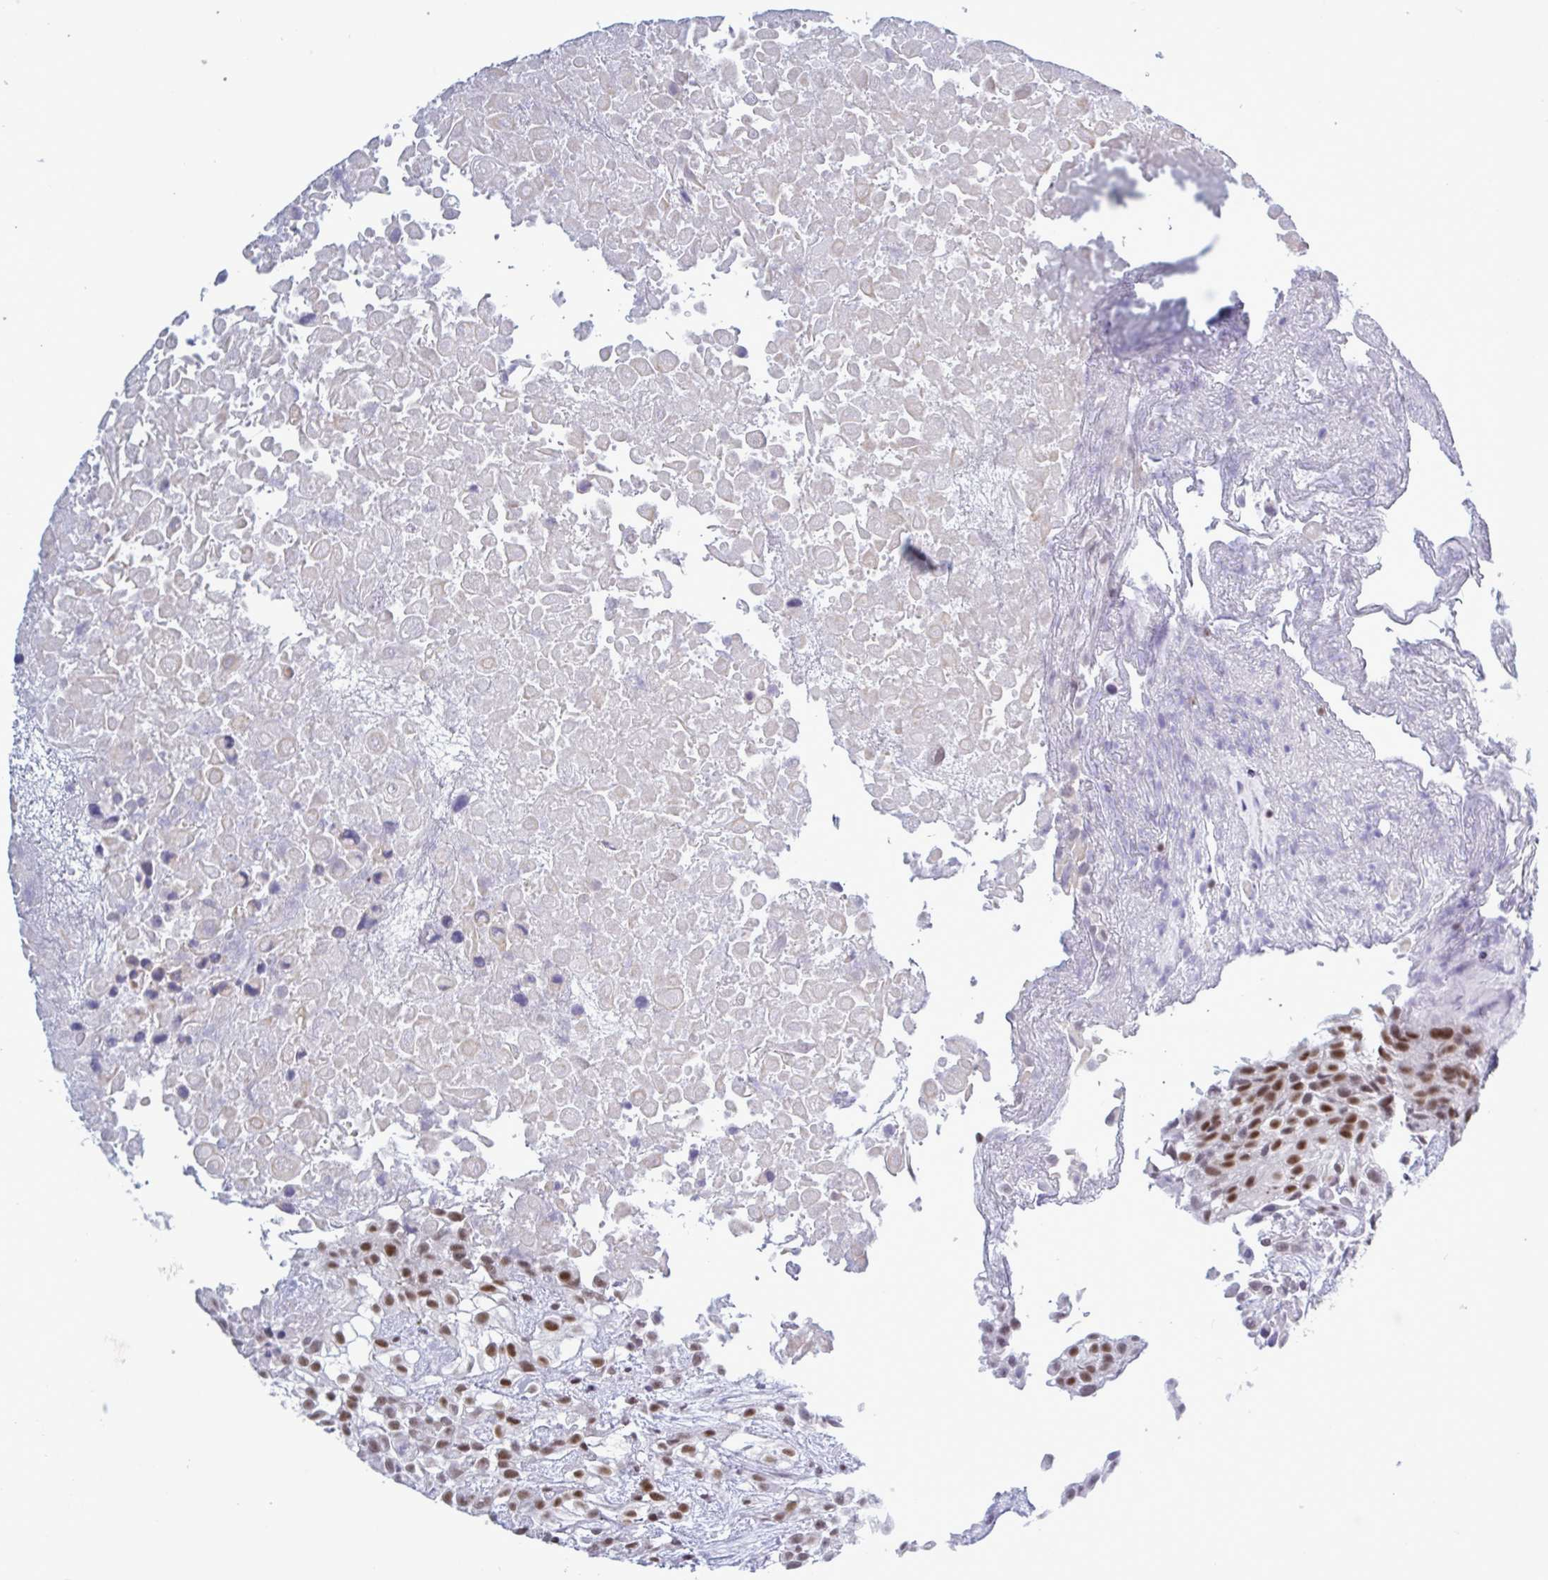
{"staining": {"intensity": "moderate", "quantity": ">75%", "location": "nuclear"}, "tissue": "urothelial cancer", "cell_type": "Tumor cells", "image_type": "cancer", "snomed": [{"axis": "morphology", "description": "Urothelial carcinoma, High grade"}, {"axis": "topography", "description": "Urinary bladder"}], "caption": "Immunohistochemistry histopathology image of urothelial cancer stained for a protein (brown), which shows medium levels of moderate nuclear expression in about >75% of tumor cells.", "gene": "PPP1R10", "patient": {"sex": "male", "age": 56}}